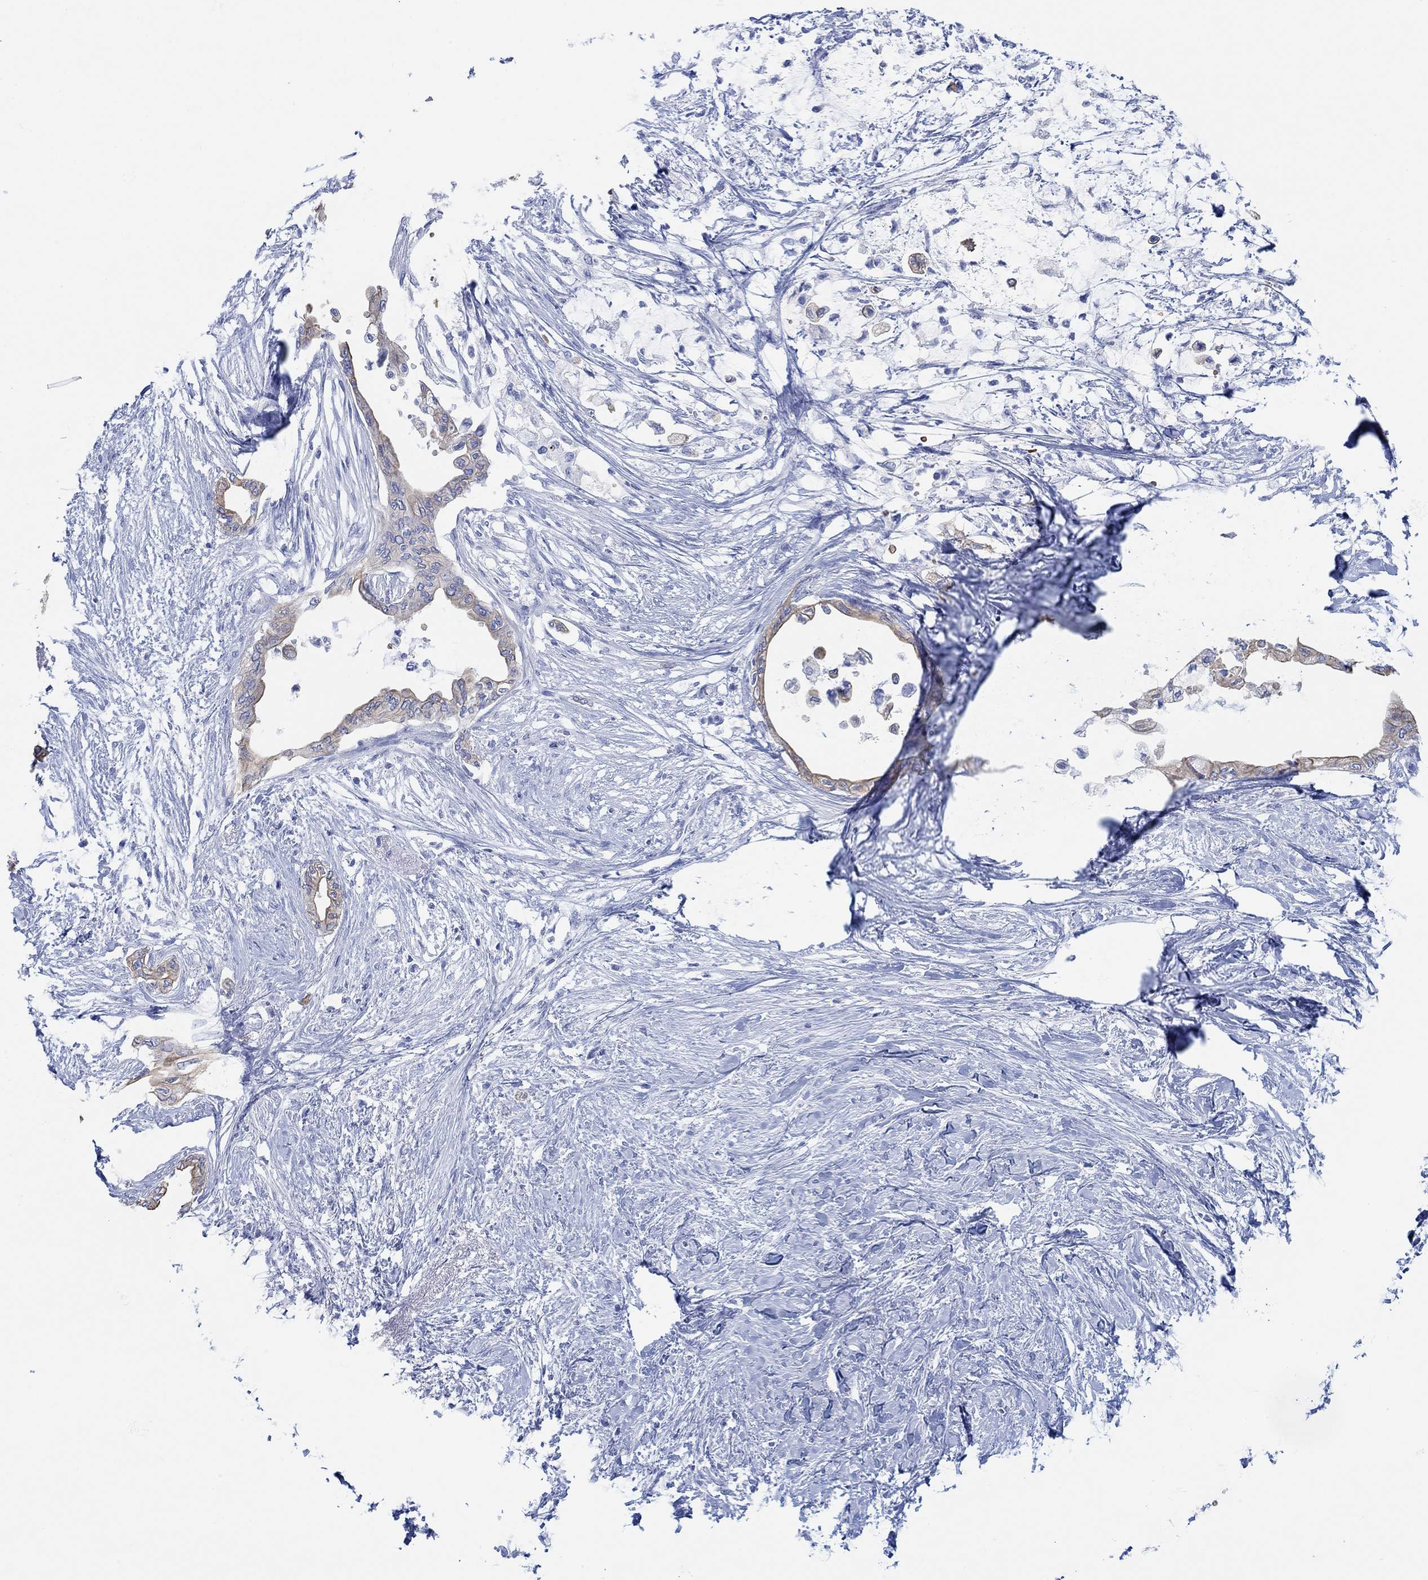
{"staining": {"intensity": "weak", "quantity": ">75%", "location": "cytoplasmic/membranous"}, "tissue": "pancreatic cancer", "cell_type": "Tumor cells", "image_type": "cancer", "snomed": [{"axis": "morphology", "description": "Normal tissue, NOS"}, {"axis": "morphology", "description": "Adenocarcinoma, NOS"}, {"axis": "topography", "description": "Pancreas"}, {"axis": "topography", "description": "Duodenum"}], "caption": "Protein positivity by immunohistochemistry (IHC) reveals weak cytoplasmic/membranous staining in approximately >75% of tumor cells in pancreatic cancer. The protein is shown in brown color, while the nuclei are stained blue.", "gene": "AK8", "patient": {"sex": "female", "age": 60}}